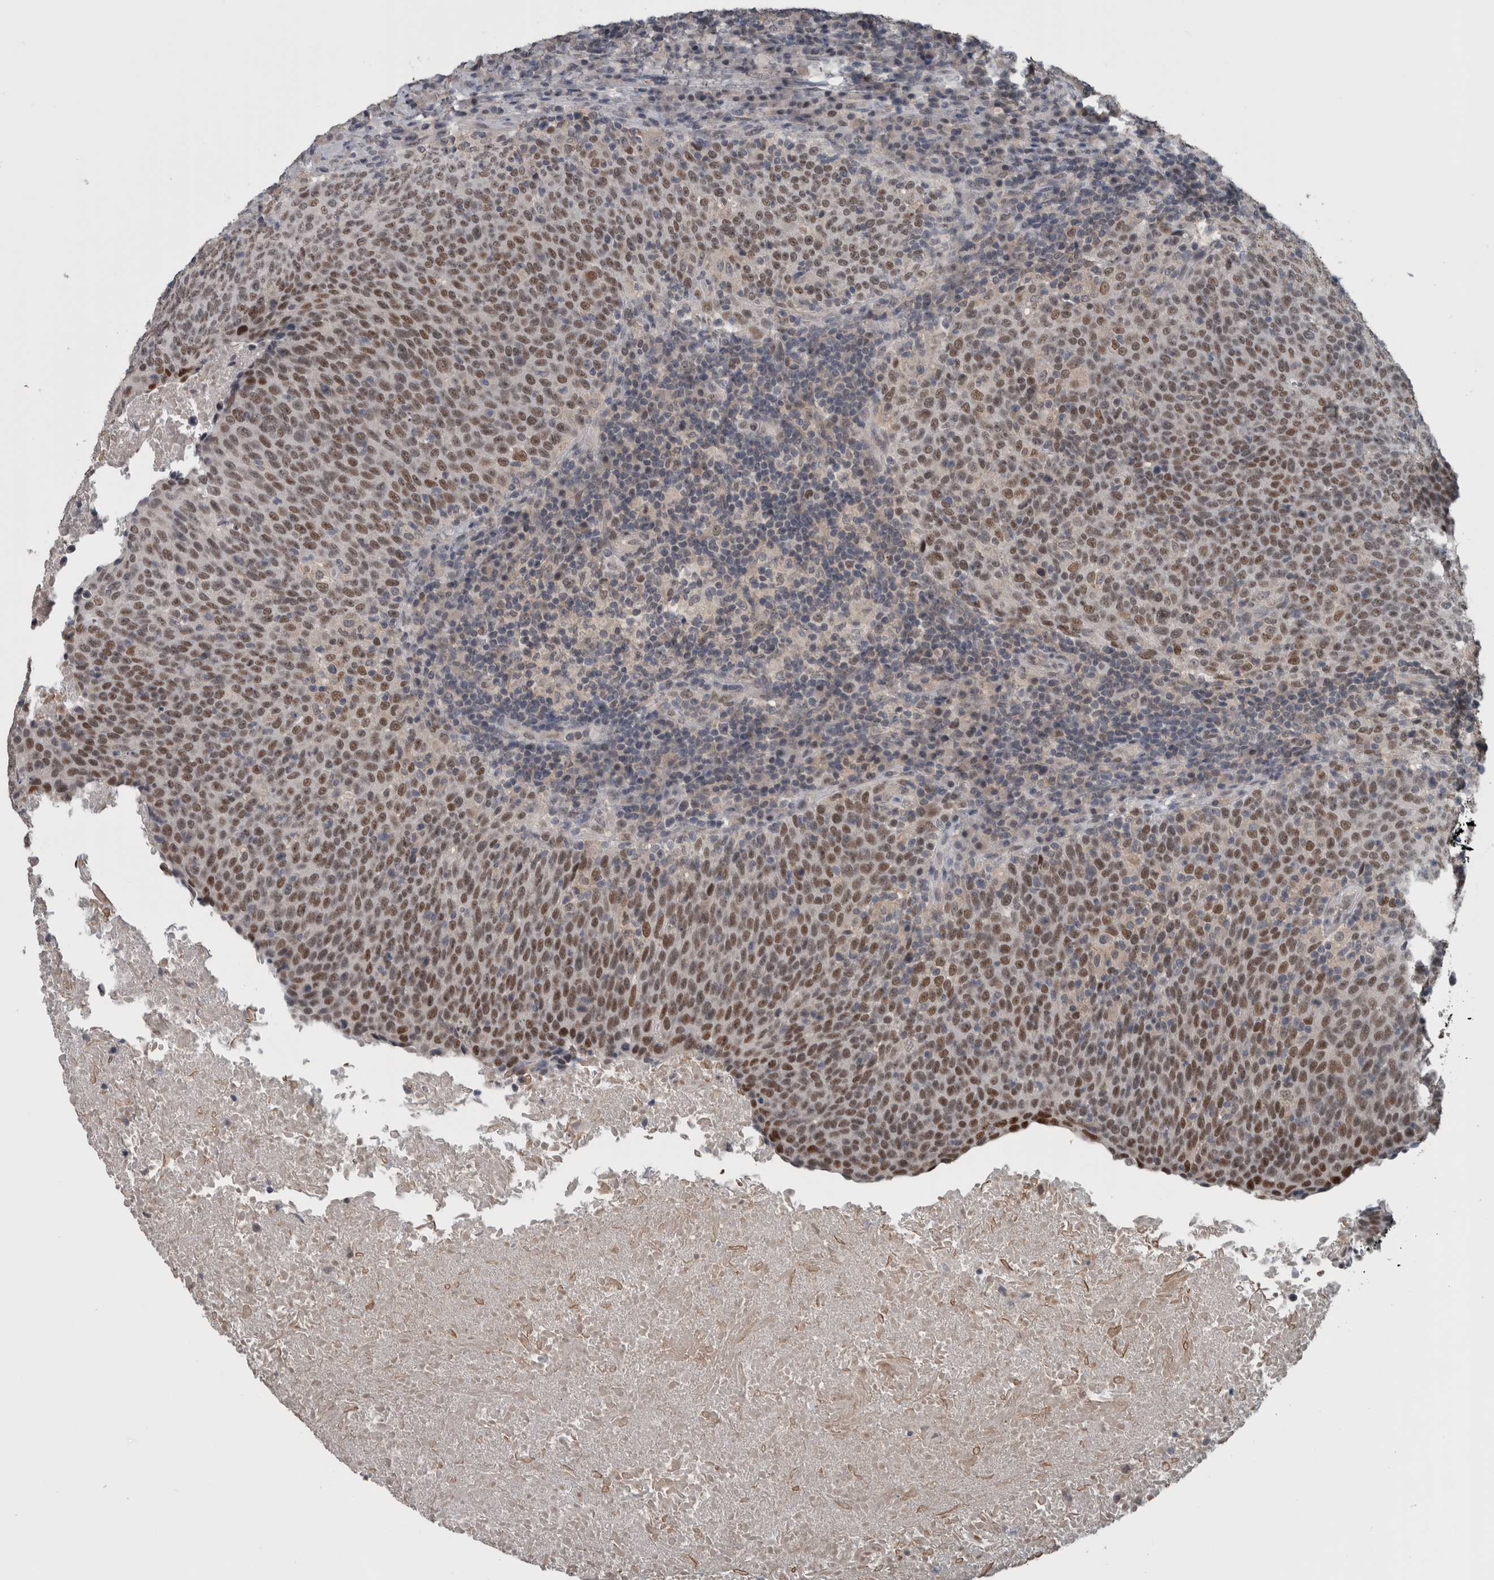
{"staining": {"intensity": "moderate", "quantity": ">75%", "location": "nuclear"}, "tissue": "head and neck cancer", "cell_type": "Tumor cells", "image_type": "cancer", "snomed": [{"axis": "morphology", "description": "Squamous cell carcinoma, NOS"}, {"axis": "morphology", "description": "Squamous cell carcinoma, metastatic, NOS"}, {"axis": "topography", "description": "Lymph node"}, {"axis": "topography", "description": "Head-Neck"}], "caption": "Human head and neck squamous cell carcinoma stained for a protein (brown) reveals moderate nuclear positive expression in about >75% of tumor cells.", "gene": "ZBTB21", "patient": {"sex": "male", "age": 62}}